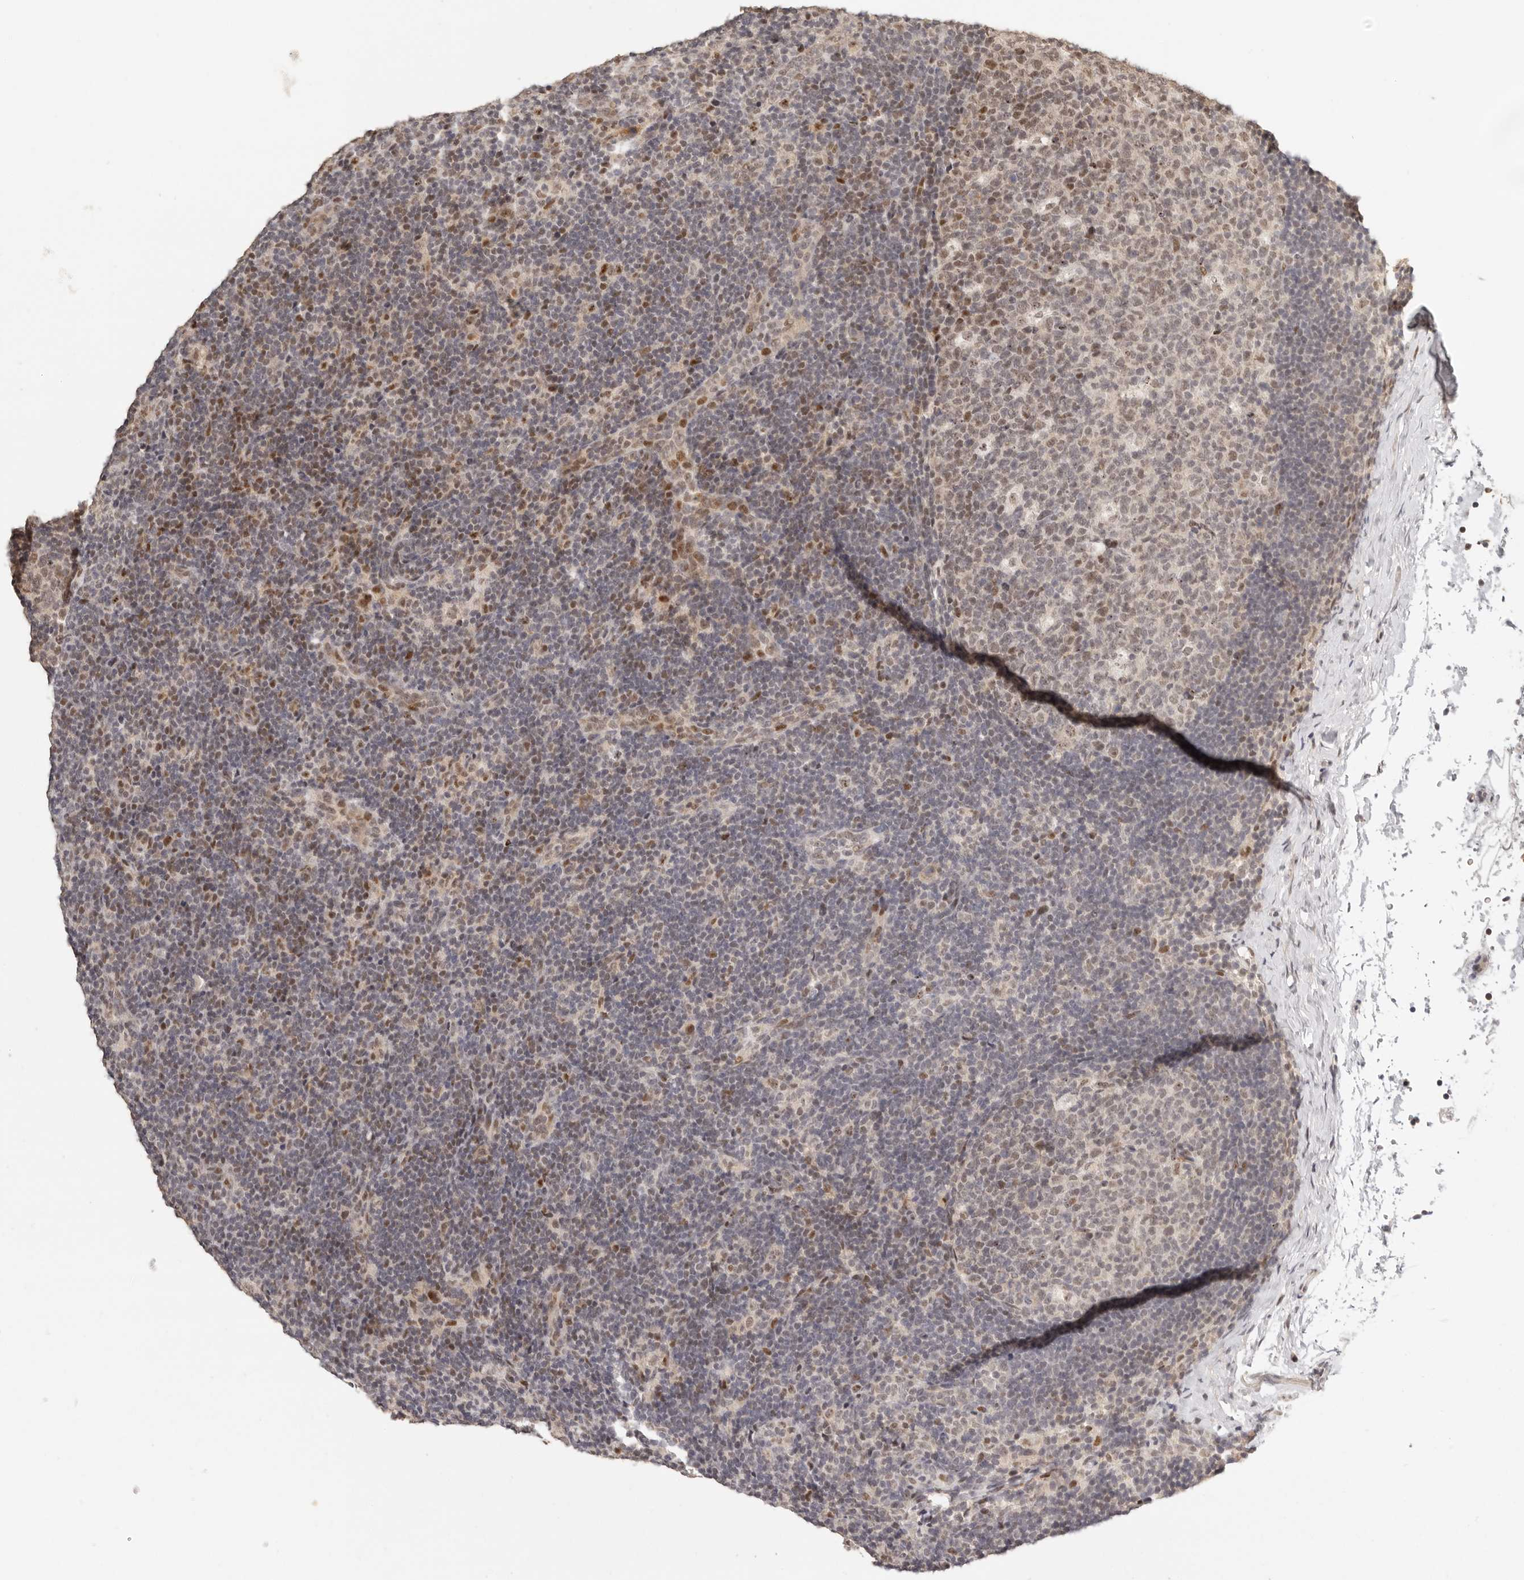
{"staining": {"intensity": "moderate", "quantity": "<25%", "location": "nuclear"}, "tissue": "lymph node", "cell_type": "Germinal center cells", "image_type": "normal", "snomed": [{"axis": "morphology", "description": "Normal tissue, NOS"}, {"axis": "topography", "description": "Lymph node"}], "caption": "Protein expression analysis of benign lymph node exhibits moderate nuclear expression in about <25% of germinal center cells.", "gene": "GPBP1L1", "patient": {"sex": "female", "age": 22}}